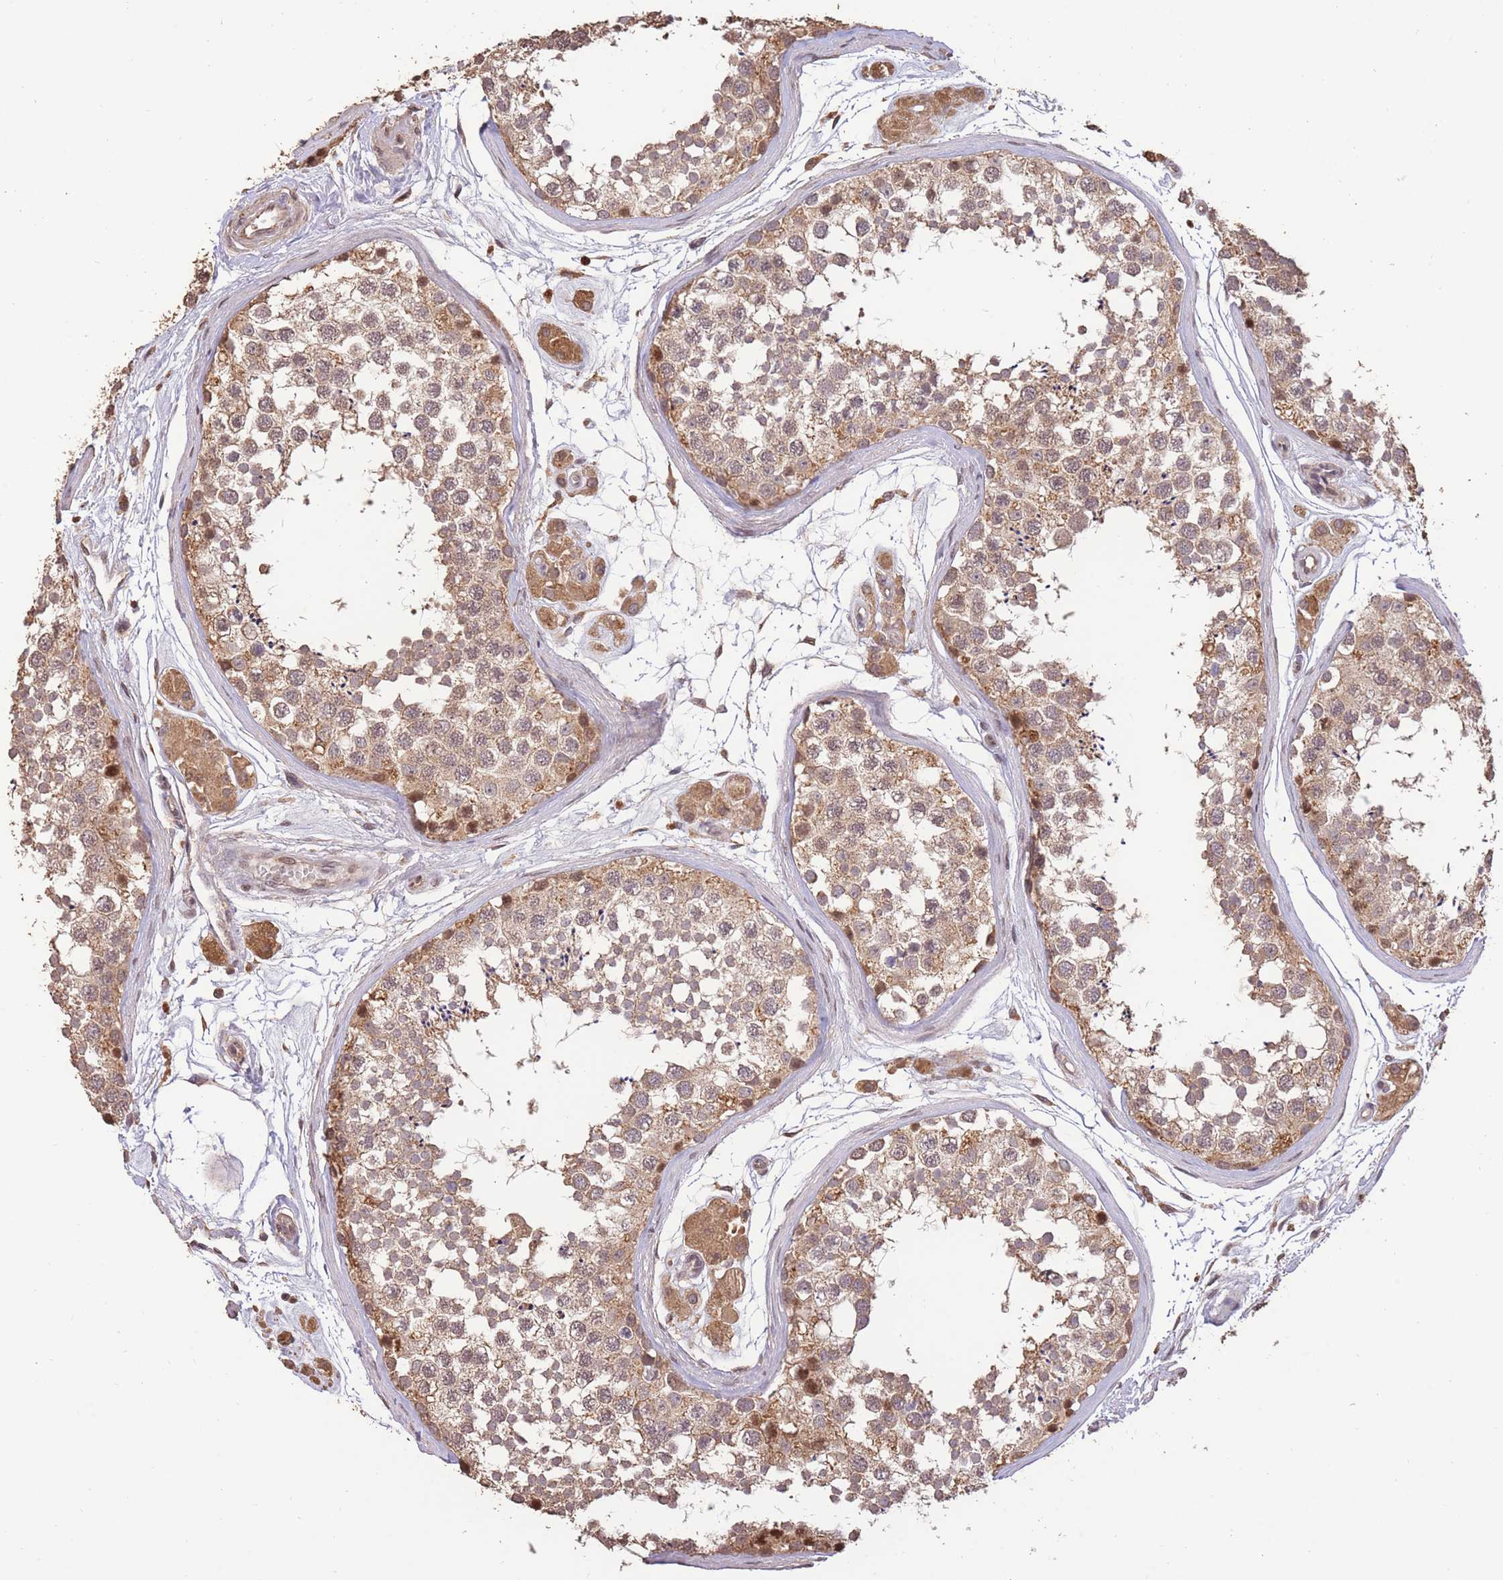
{"staining": {"intensity": "moderate", "quantity": ">75%", "location": "cytoplasmic/membranous"}, "tissue": "testis", "cell_type": "Cells in seminiferous ducts", "image_type": "normal", "snomed": [{"axis": "morphology", "description": "Normal tissue, NOS"}, {"axis": "topography", "description": "Testis"}], "caption": "The histopathology image displays staining of unremarkable testis, revealing moderate cytoplasmic/membranous protein expression (brown color) within cells in seminiferous ducts. (DAB (3,3'-diaminobenzidine) IHC, brown staining for protein, blue staining for nuclei).", "gene": "RGS14", "patient": {"sex": "male", "age": 56}}